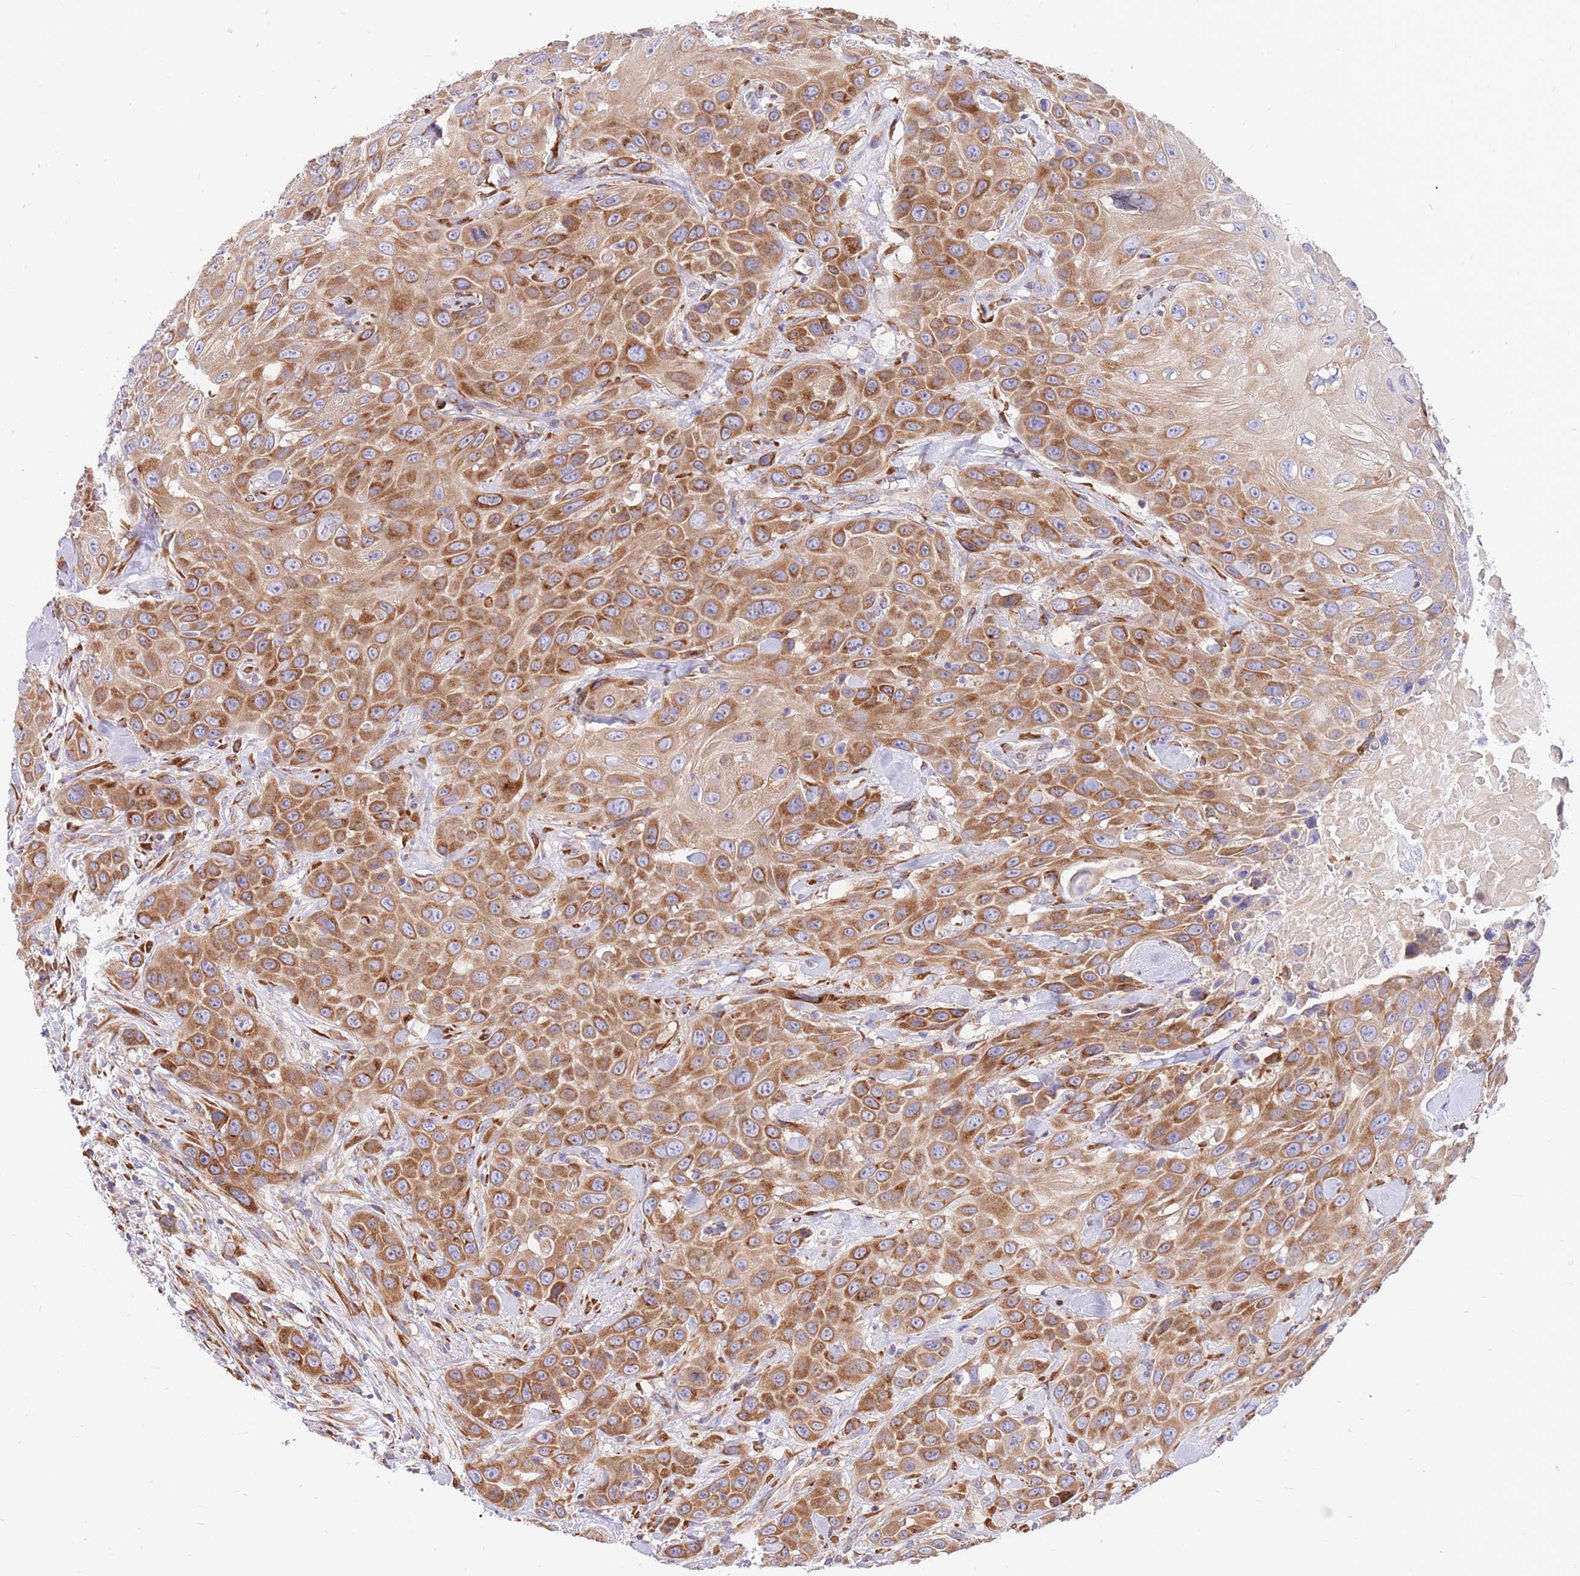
{"staining": {"intensity": "moderate", "quantity": ">75%", "location": "cytoplasmic/membranous"}, "tissue": "head and neck cancer", "cell_type": "Tumor cells", "image_type": "cancer", "snomed": [{"axis": "morphology", "description": "Squamous cell carcinoma, NOS"}, {"axis": "topography", "description": "Head-Neck"}], "caption": "Moderate cytoplasmic/membranous protein positivity is present in approximately >75% of tumor cells in head and neck squamous cell carcinoma. Nuclei are stained in blue.", "gene": "GBP7", "patient": {"sex": "male", "age": 81}}